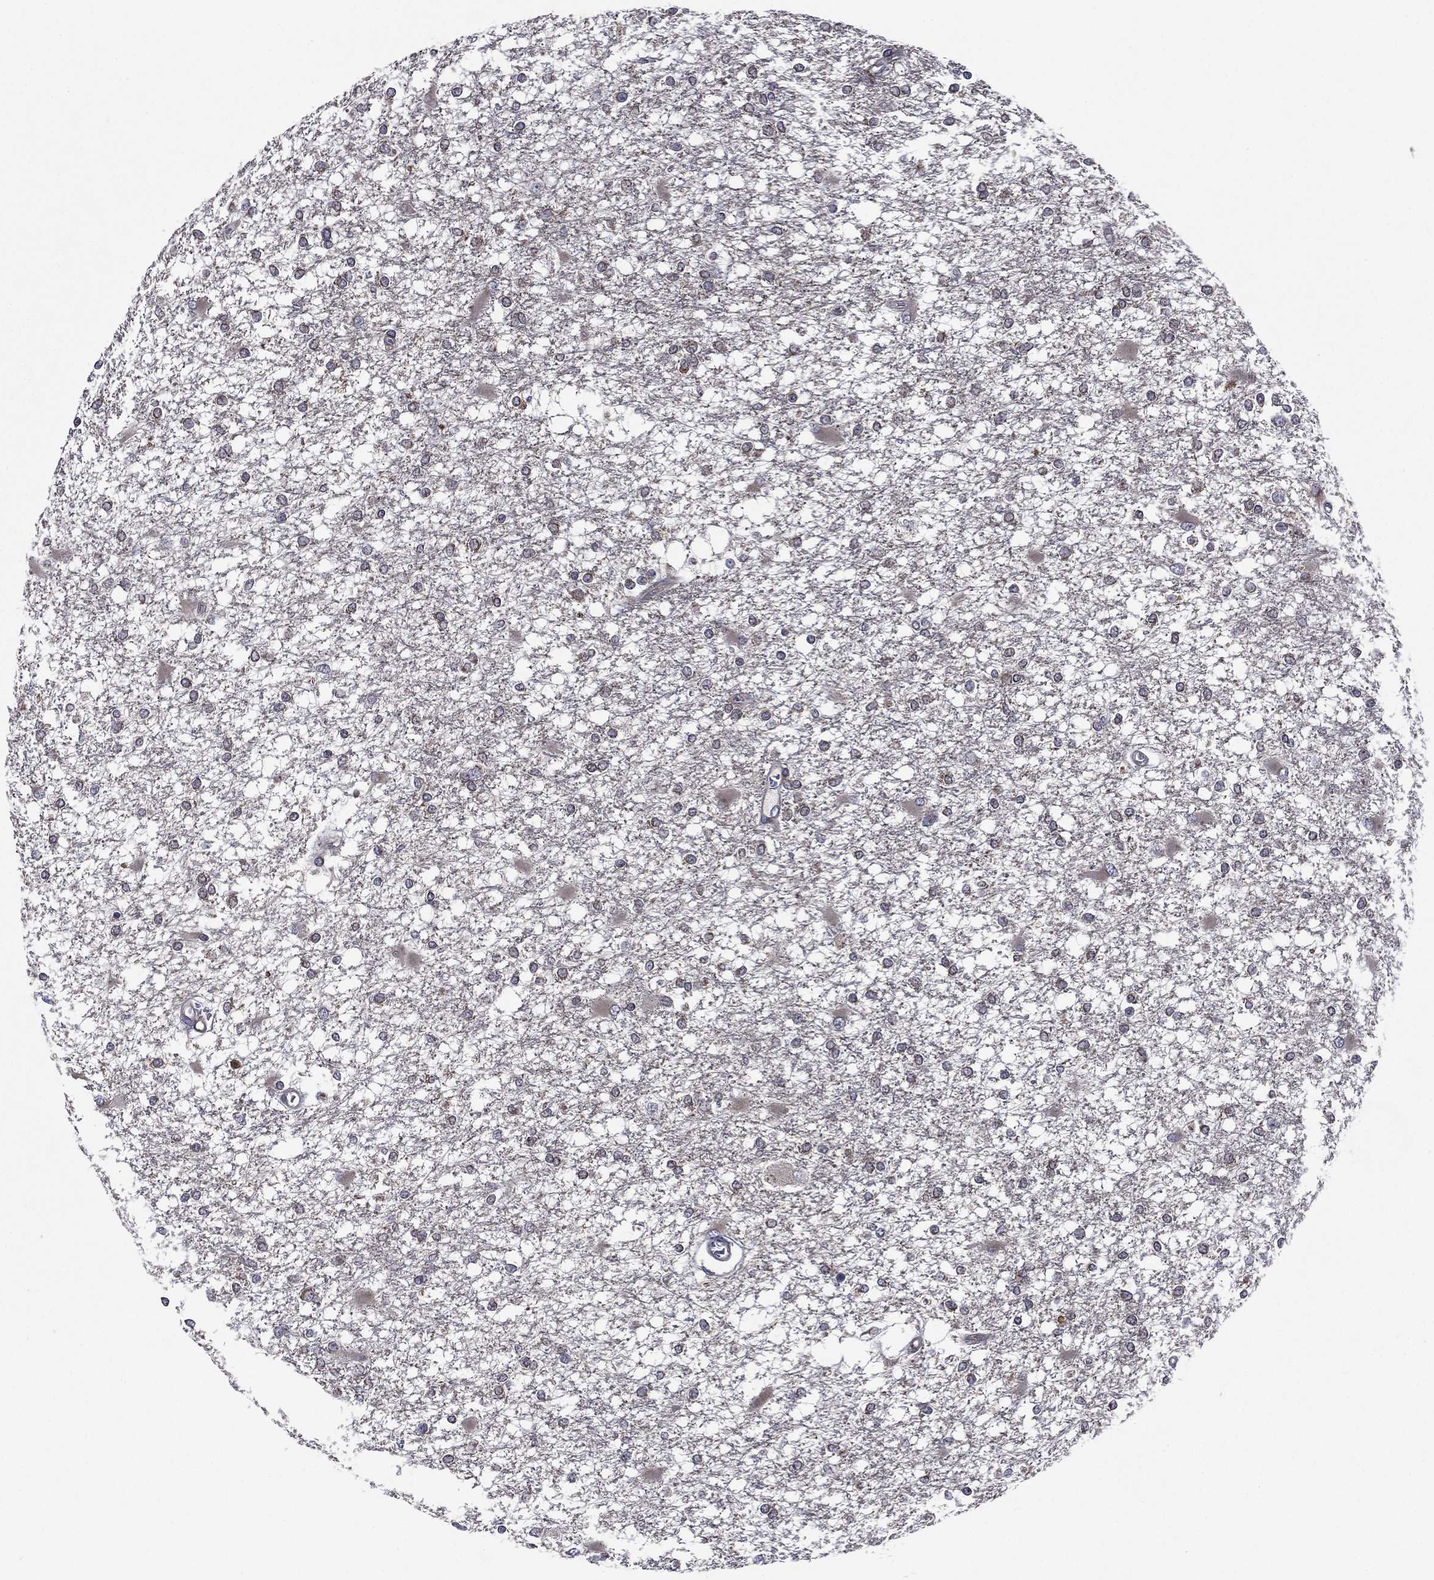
{"staining": {"intensity": "negative", "quantity": "none", "location": "none"}, "tissue": "glioma", "cell_type": "Tumor cells", "image_type": "cancer", "snomed": [{"axis": "morphology", "description": "Glioma, malignant, High grade"}, {"axis": "topography", "description": "Cerebral cortex"}], "caption": "Tumor cells are negative for brown protein staining in glioma.", "gene": "C2orf76", "patient": {"sex": "male", "age": 79}}